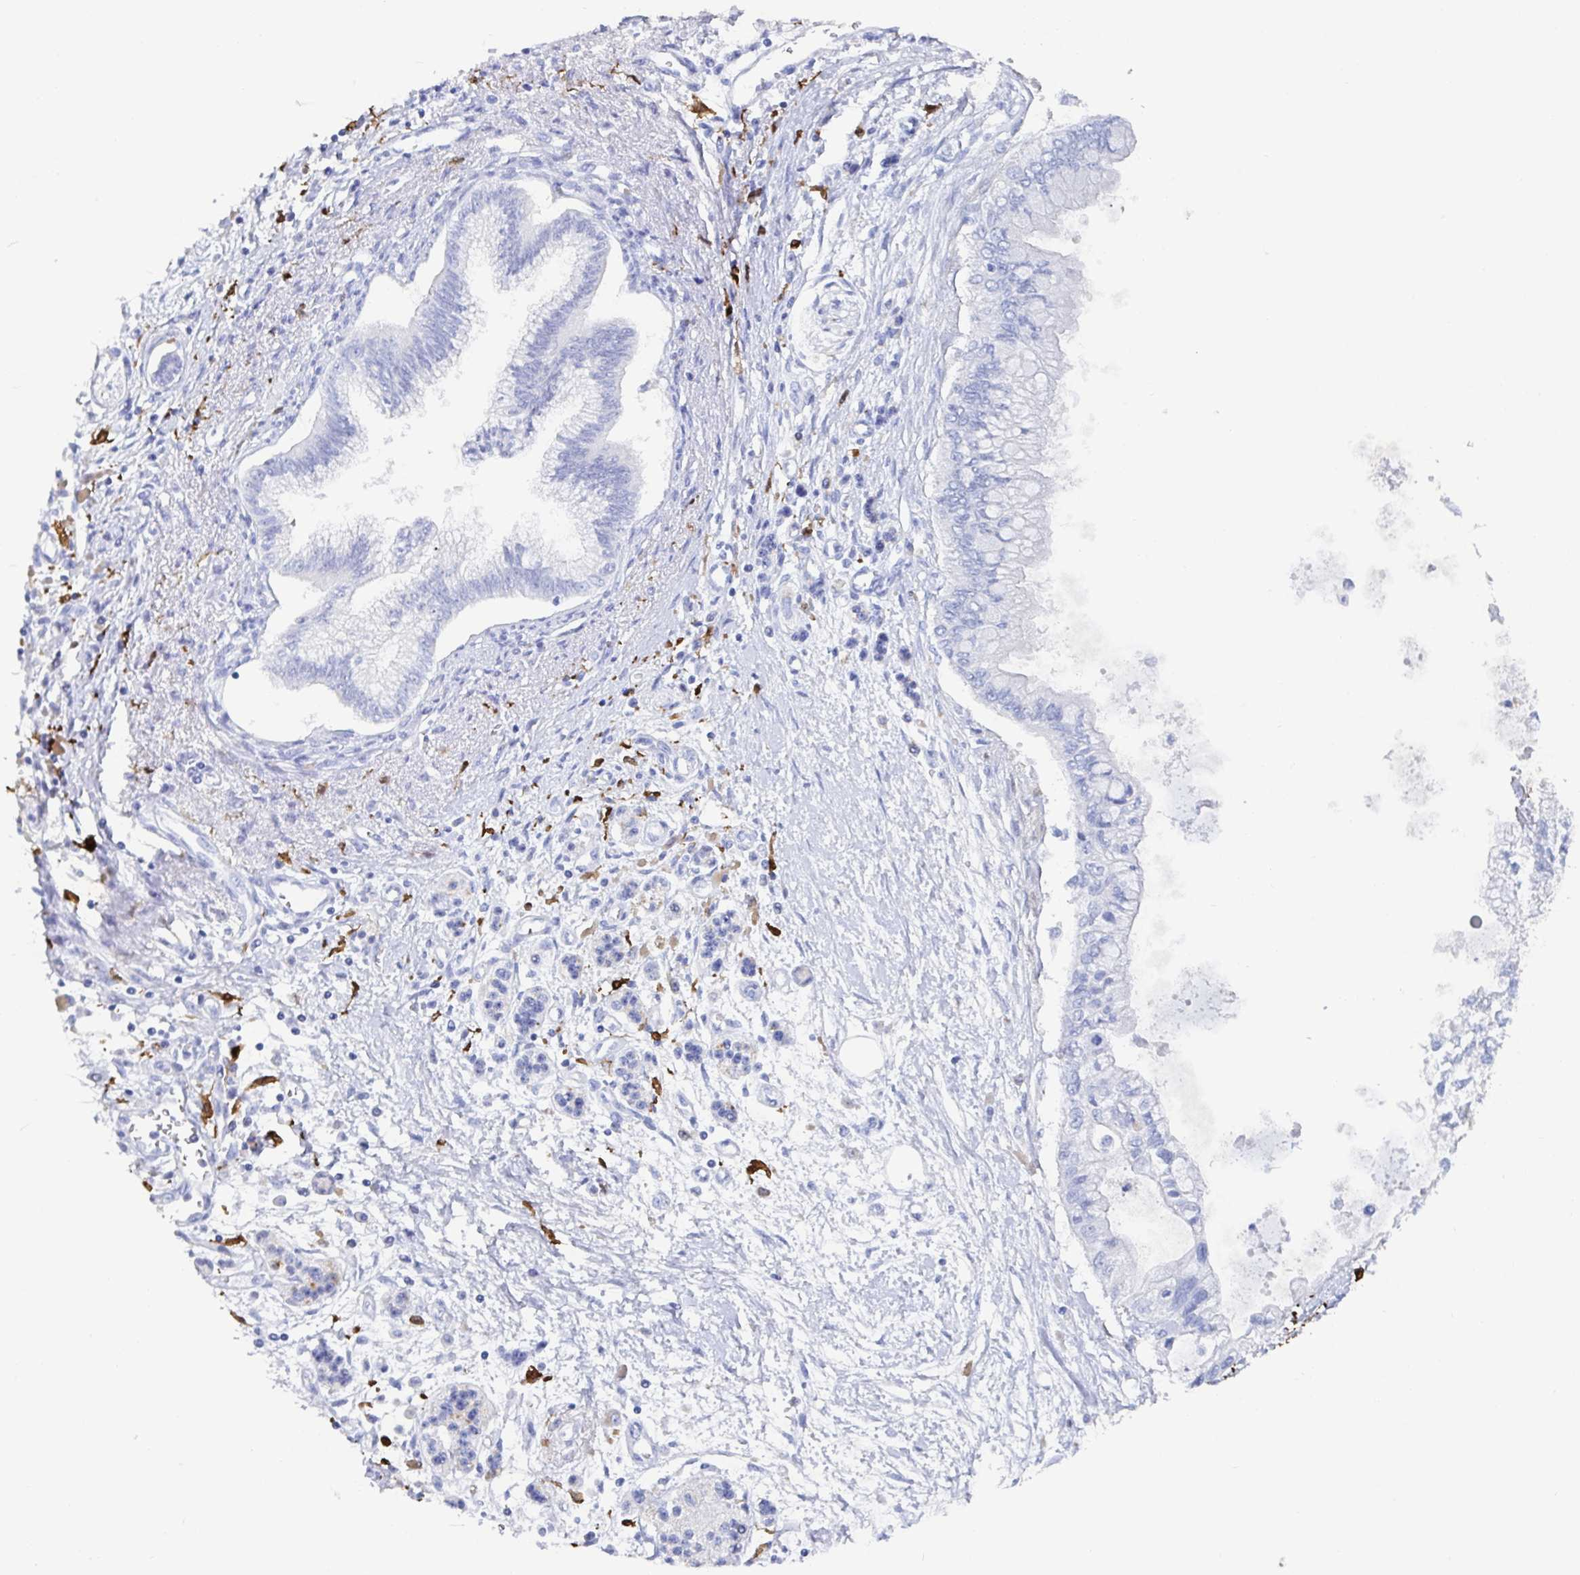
{"staining": {"intensity": "negative", "quantity": "none", "location": "none"}, "tissue": "pancreatic cancer", "cell_type": "Tumor cells", "image_type": "cancer", "snomed": [{"axis": "morphology", "description": "Adenocarcinoma, NOS"}, {"axis": "topography", "description": "Pancreas"}], "caption": "Immunohistochemical staining of adenocarcinoma (pancreatic) reveals no significant expression in tumor cells. The staining was performed using DAB to visualize the protein expression in brown, while the nuclei were stained in blue with hematoxylin (Magnification: 20x).", "gene": "OR2A4", "patient": {"sex": "female", "age": 77}}